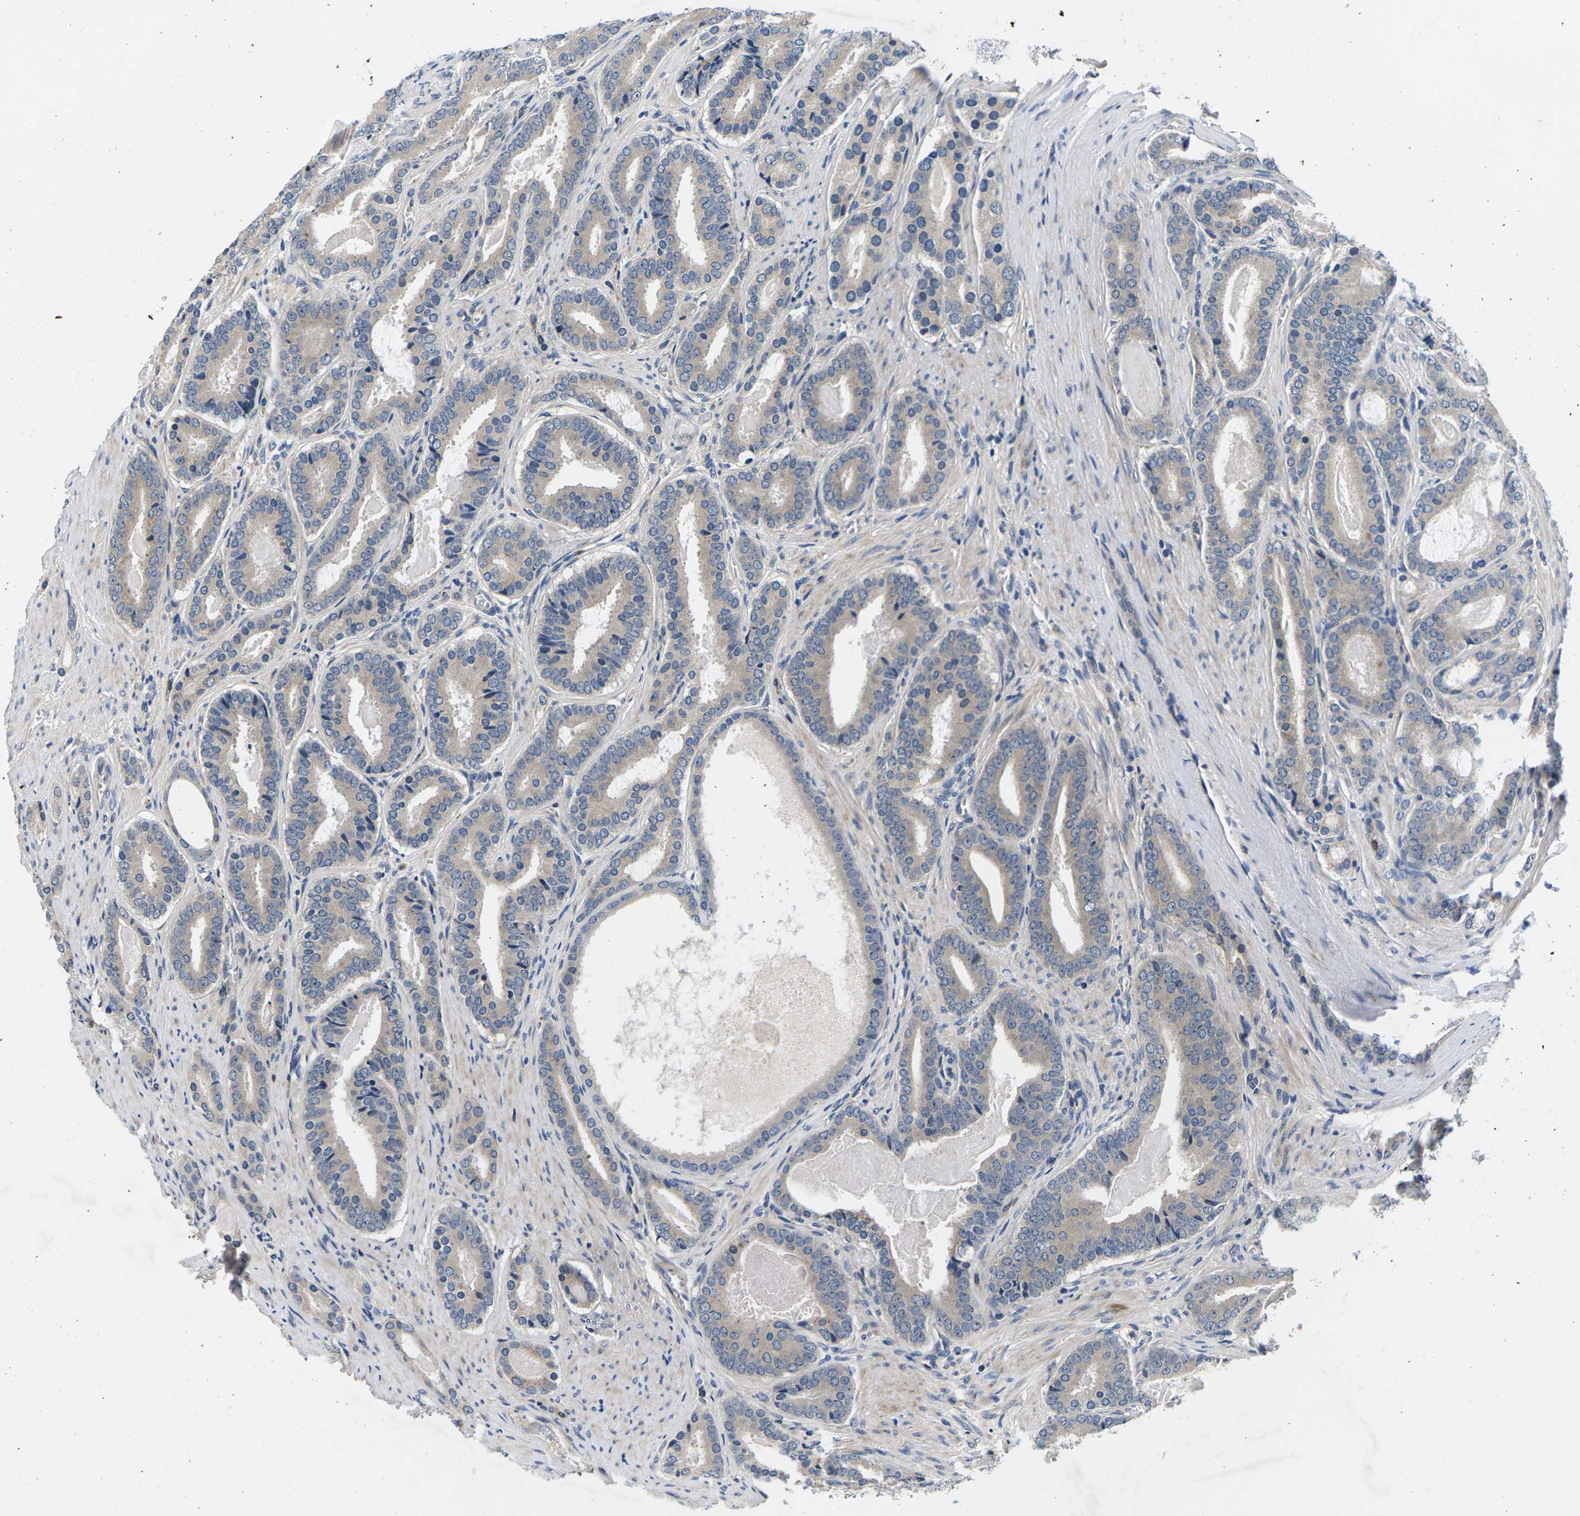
{"staining": {"intensity": "negative", "quantity": "none", "location": "none"}, "tissue": "prostate cancer", "cell_type": "Tumor cells", "image_type": "cancer", "snomed": [{"axis": "morphology", "description": "Adenocarcinoma, High grade"}, {"axis": "topography", "description": "Prostate"}], "caption": "The image reveals no significant expression in tumor cells of prostate cancer (high-grade adenocarcinoma).", "gene": "PLCE1", "patient": {"sex": "male", "age": 60}}